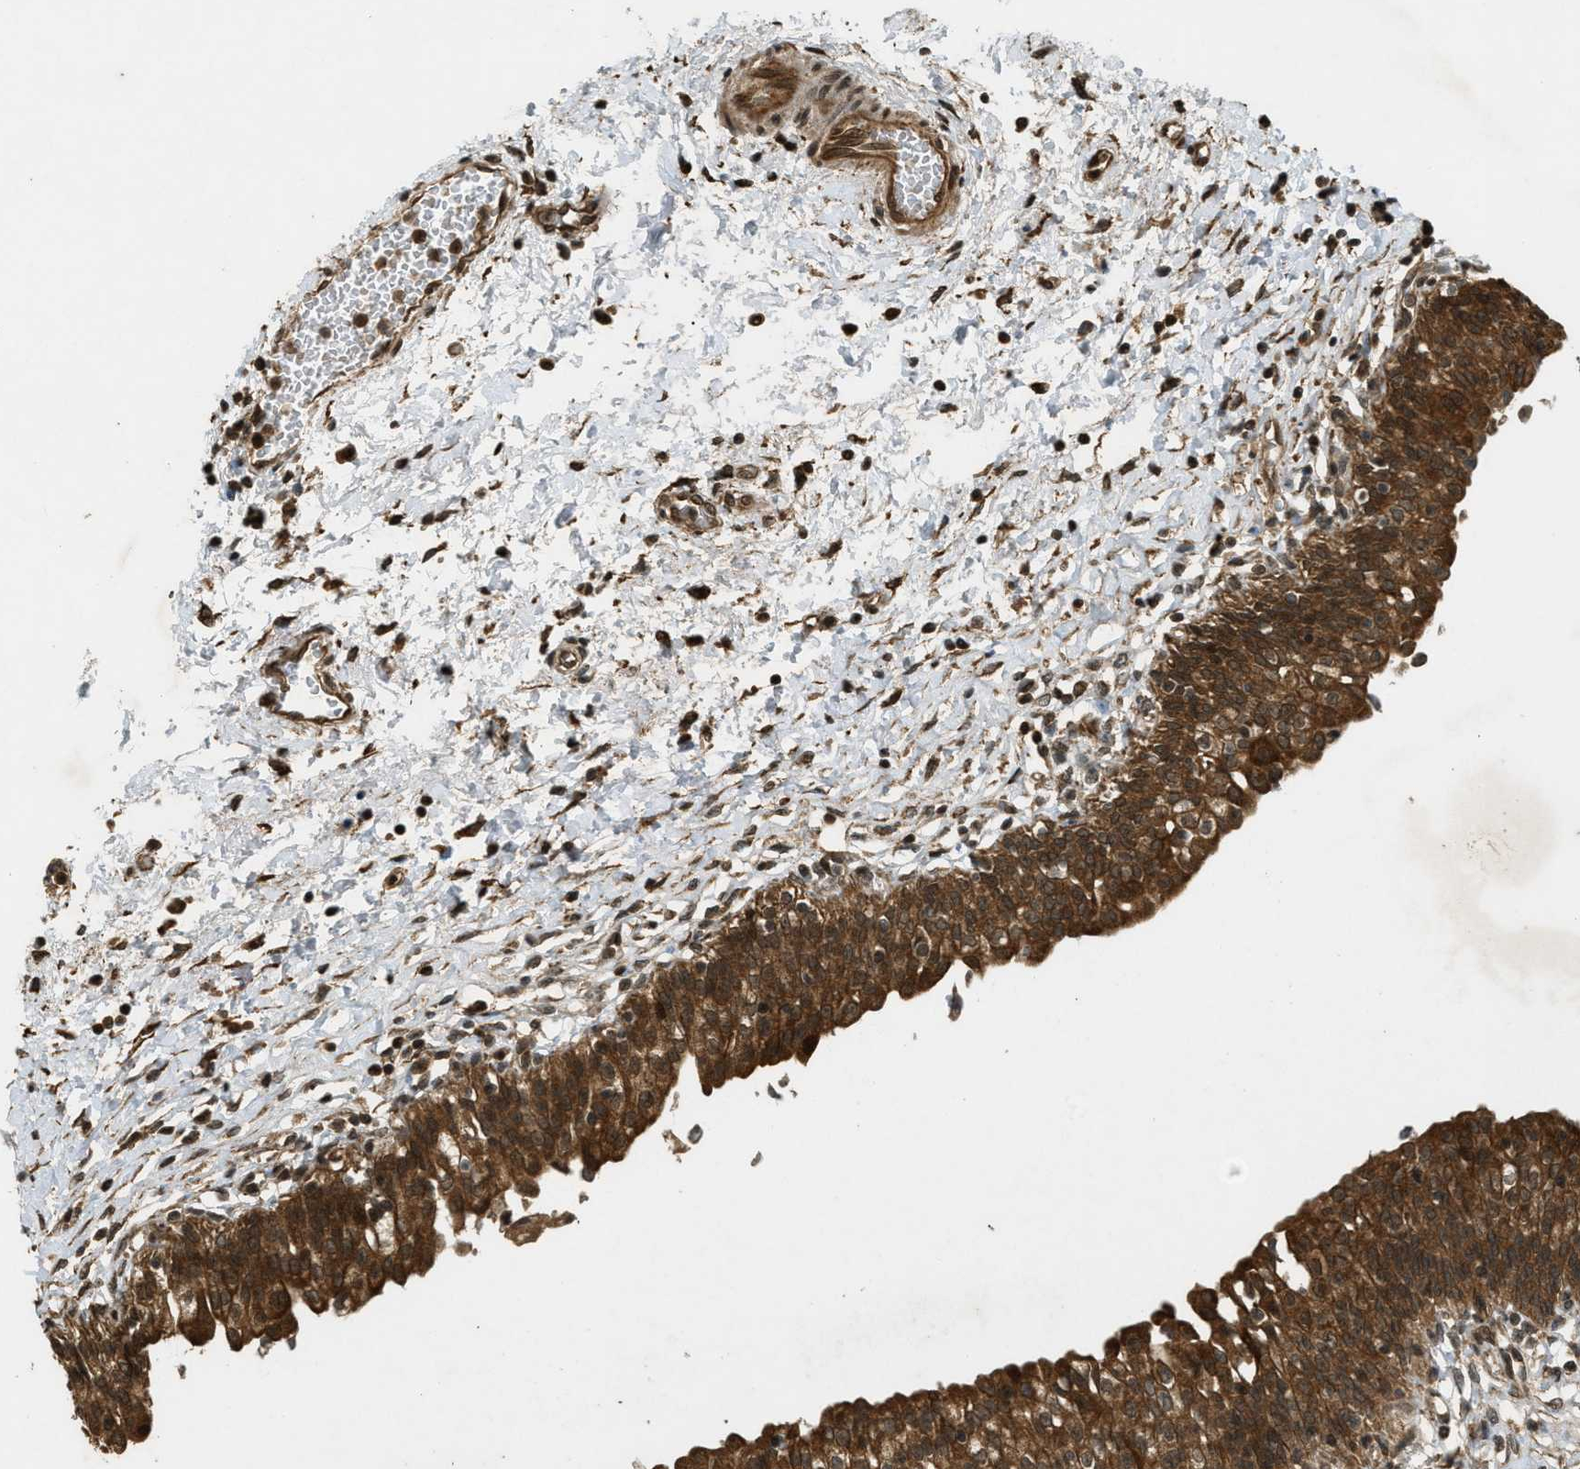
{"staining": {"intensity": "strong", "quantity": ">75%", "location": "cytoplasmic/membranous"}, "tissue": "urinary bladder", "cell_type": "Urothelial cells", "image_type": "normal", "snomed": [{"axis": "morphology", "description": "Normal tissue, NOS"}, {"axis": "topography", "description": "Urinary bladder"}], "caption": "Urinary bladder stained with immunohistochemistry (IHC) displays strong cytoplasmic/membranous positivity in approximately >75% of urothelial cells.", "gene": "EIF2AK3", "patient": {"sex": "male", "age": 55}}